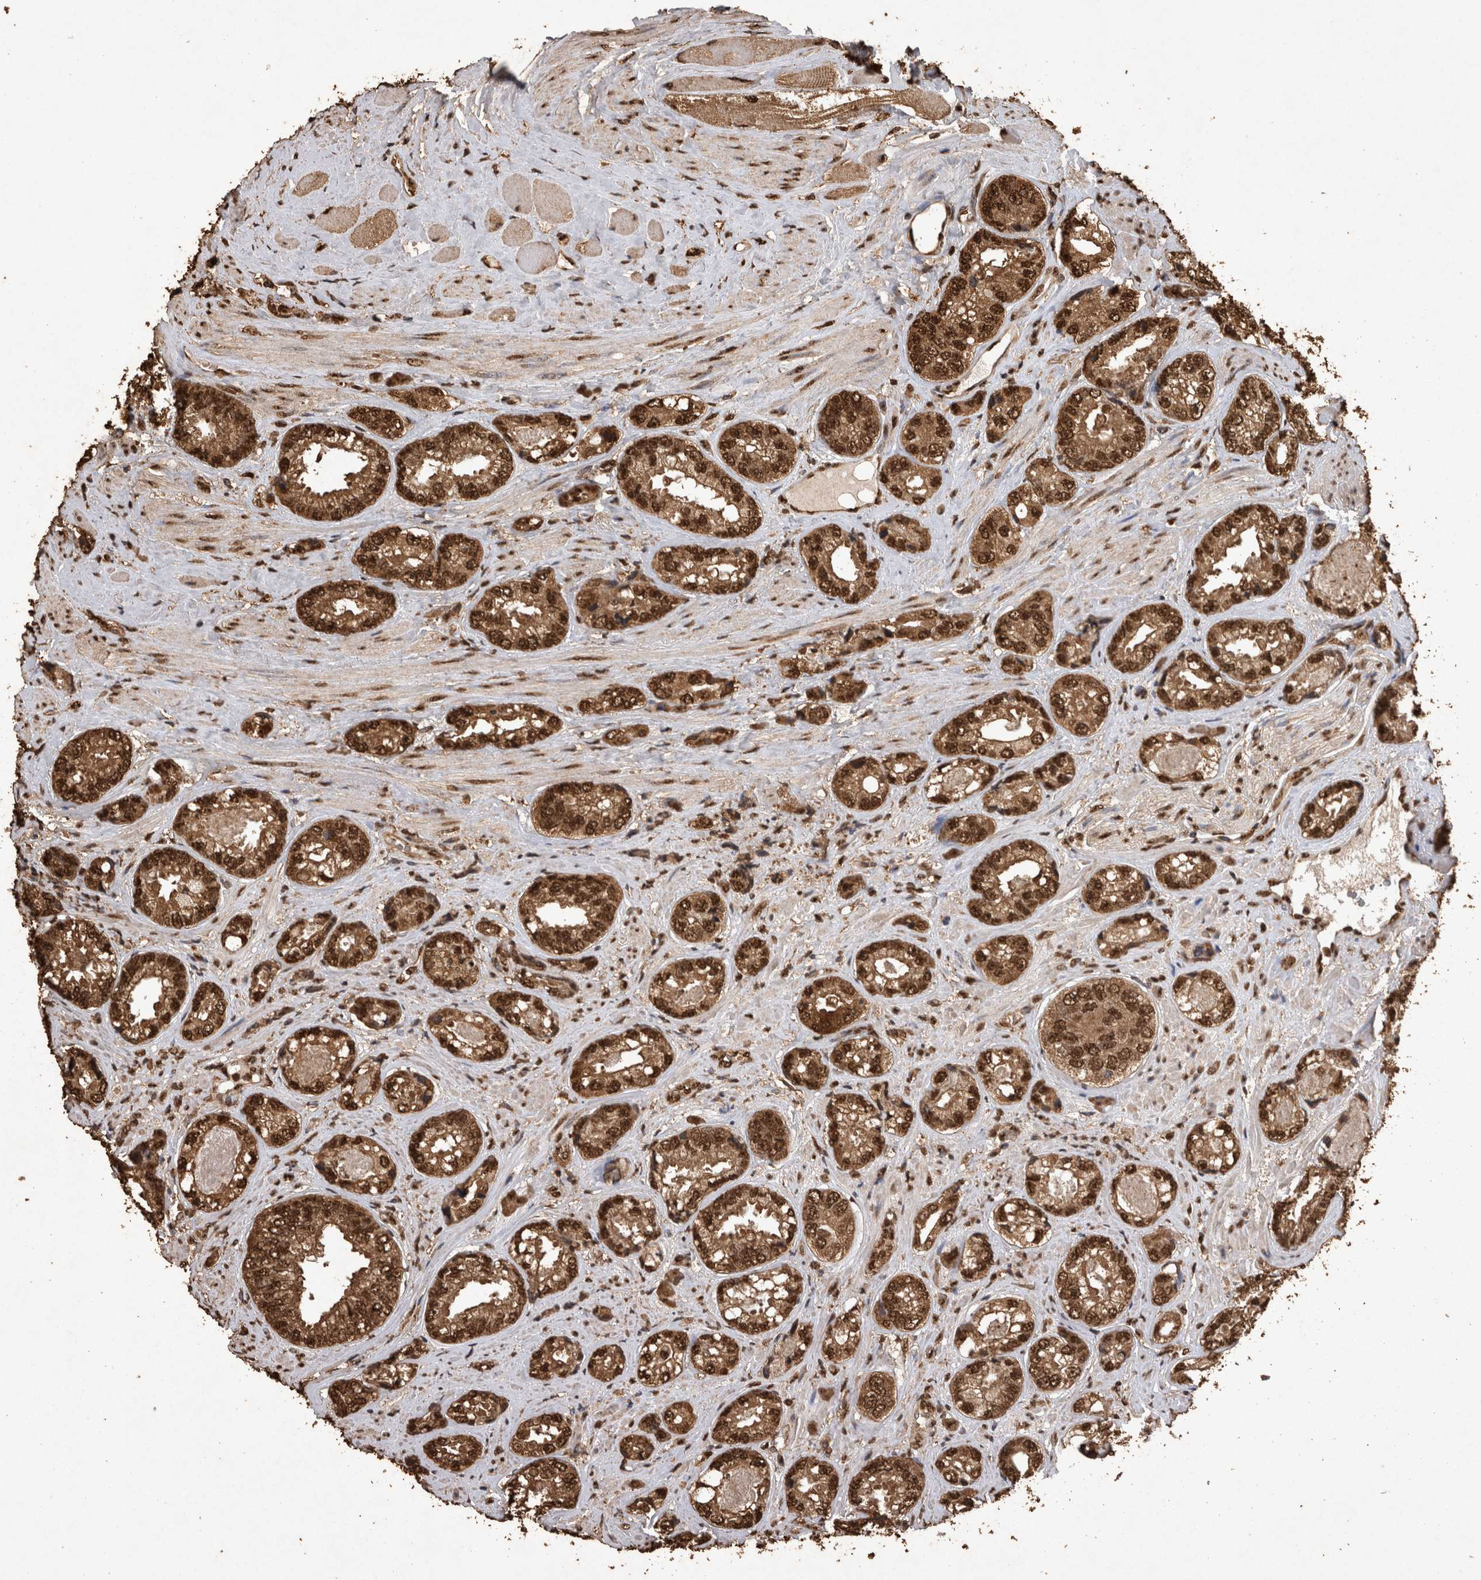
{"staining": {"intensity": "strong", "quantity": ">75%", "location": "cytoplasmic/membranous,nuclear"}, "tissue": "prostate cancer", "cell_type": "Tumor cells", "image_type": "cancer", "snomed": [{"axis": "morphology", "description": "Adenocarcinoma, High grade"}, {"axis": "topography", "description": "Prostate"}], "caption": "Protein expression by IHC exhibits strong cytoplasmic/membranous and nuclear expression in about >75% of tumor cells in prostate cancer. (Stains: DAB (3,3'-diaminobenzidine) in brown, nuclei in blue, Microscopy: brightfield microscopy at high magnification).", "gene": "OAS2", "patient": {"sex": "male", "age": 61}}